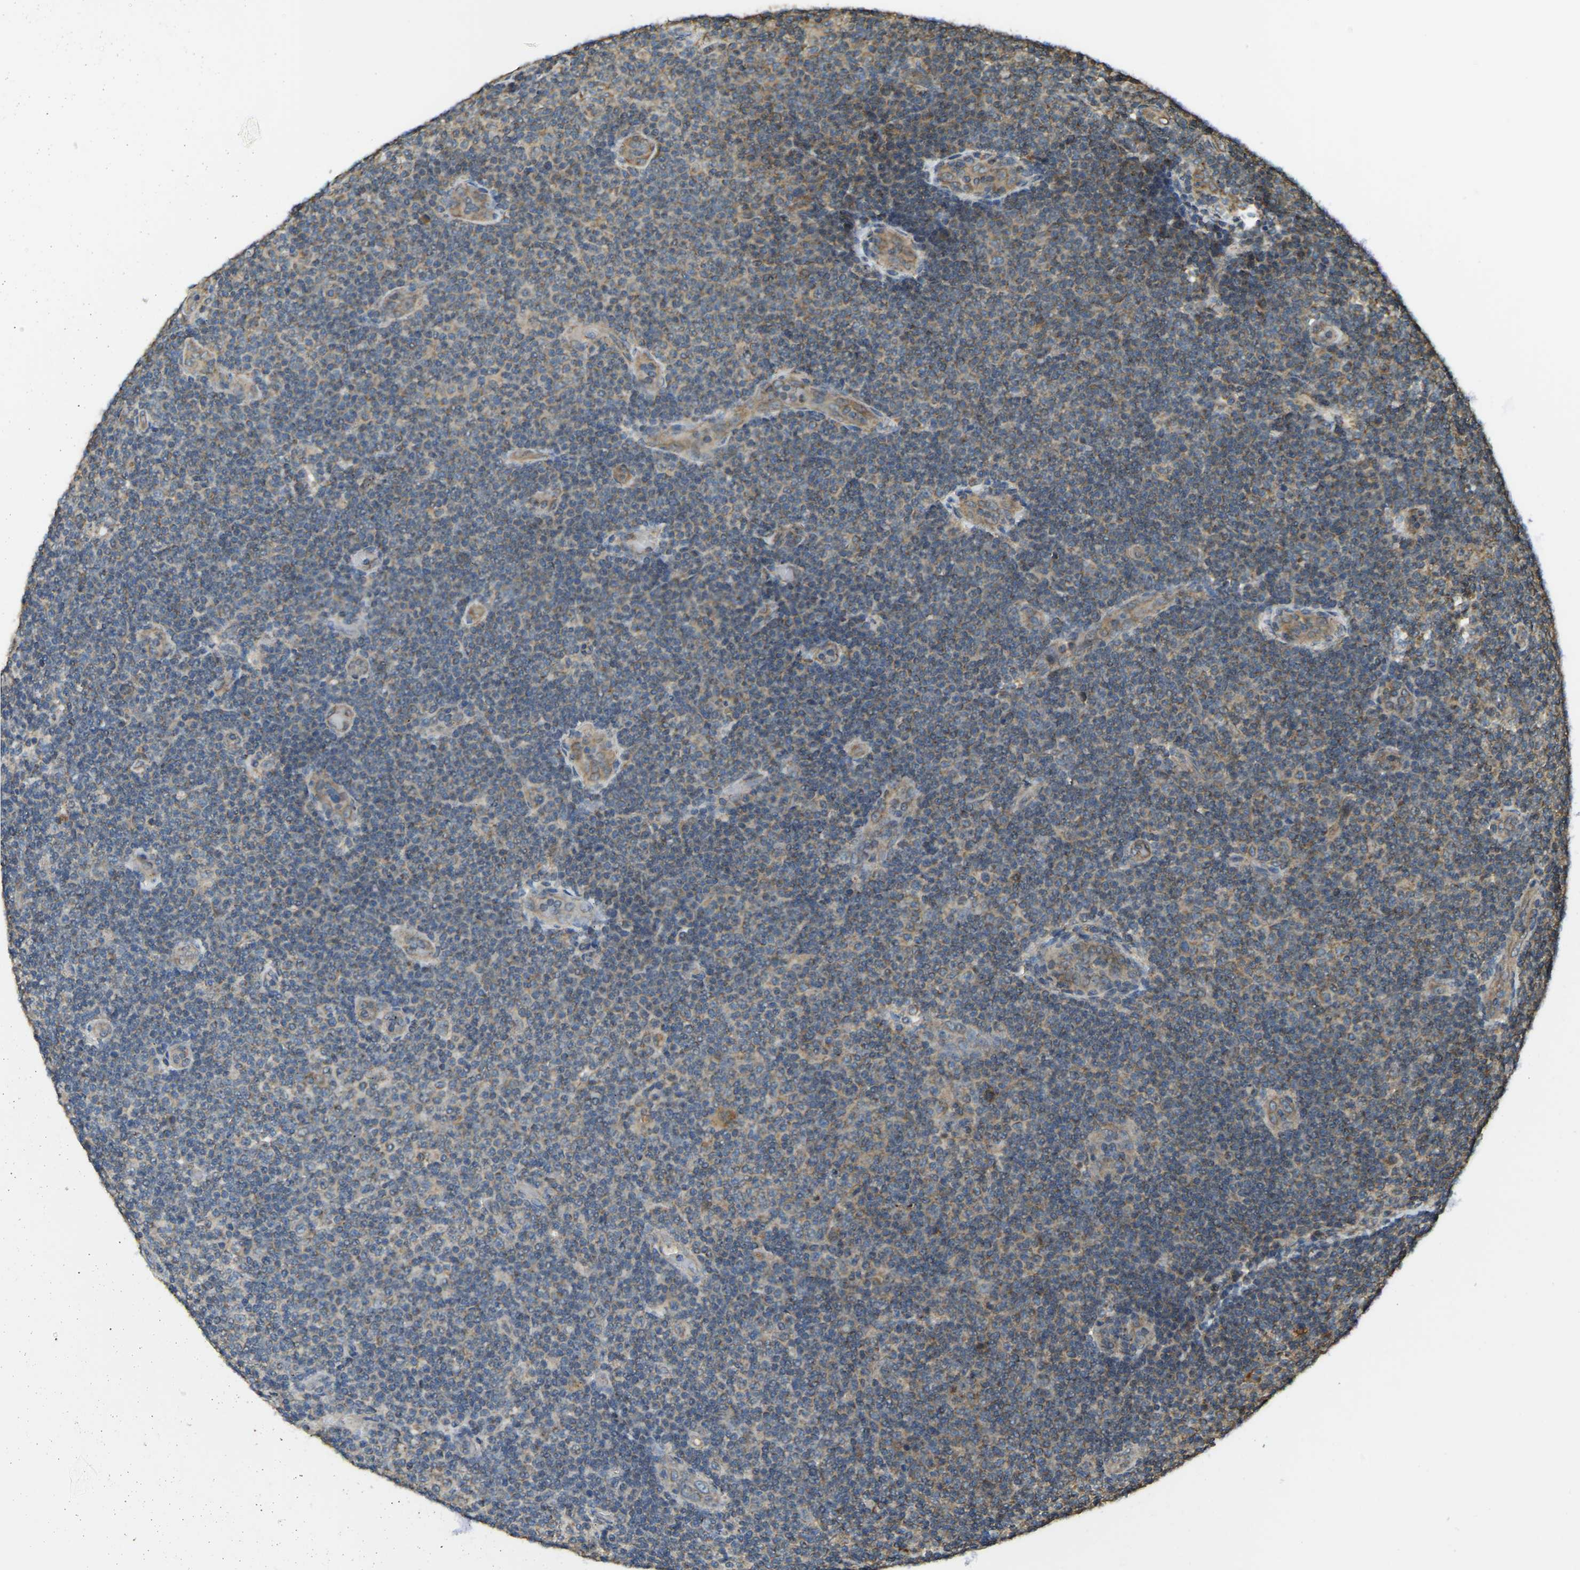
{"staining": {"intensity": "moderate", "quantity": "<25%", "location": "cytoplasmic/membranous"}, "tissue": "lymphoma", "cell_type": "Tumor cells", "image_type": "cancer", "snomed": [{"axis": "morphology", "description": "Malignant lymphoma, non-Hodgkin's type, Low grade"}, {"axis": "topography", "description": "Lymph node"}], "caption": "This is a histology image of IHC staining of lymphoma, which shows moderate expression in the cytoplasmic/membranous of tumor cells.", "gene": "GNG2", "patient": {"sex": "male", "age": 83}}